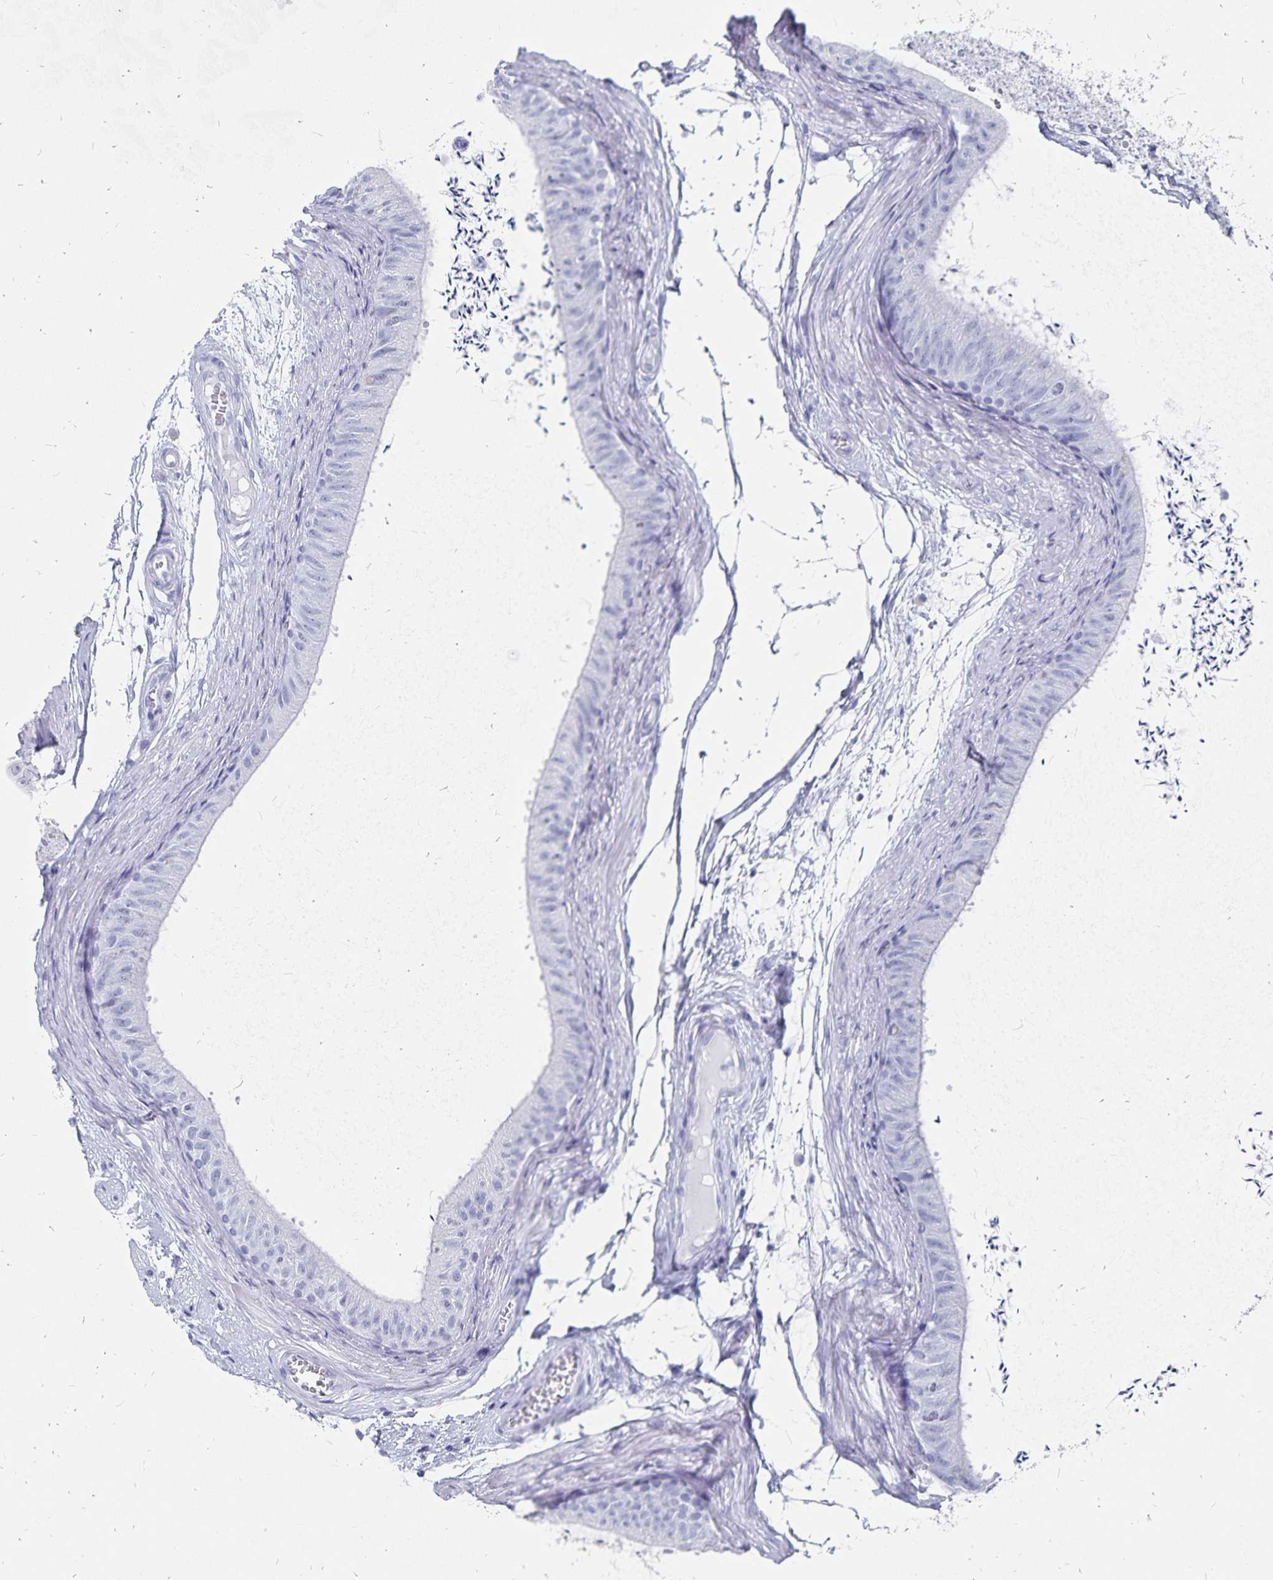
{"staining": {"intensity": "negative", "quantity": "none", "location": "none"}, "tissue": "epididymis", "cell_type": "Glandular cells", "image_type": "normal", "snomed": [{"axis": "morphology", "description": "Normal tissue, NOS"}, {"axis": "topography", "description": "Epididymis, spermatic cord, NOS"}, {"axis": "topography", "description": "Epididymis"}, {"axis": "topography", "description": "Peripheral nerve tissue"}], "caption": "This is an IHC histopathology image of unremarkable human epididymis. There is no positivity in glandular cells.", "gene": "ADH1A", "patient": {"sex": "male", "age": 29}}